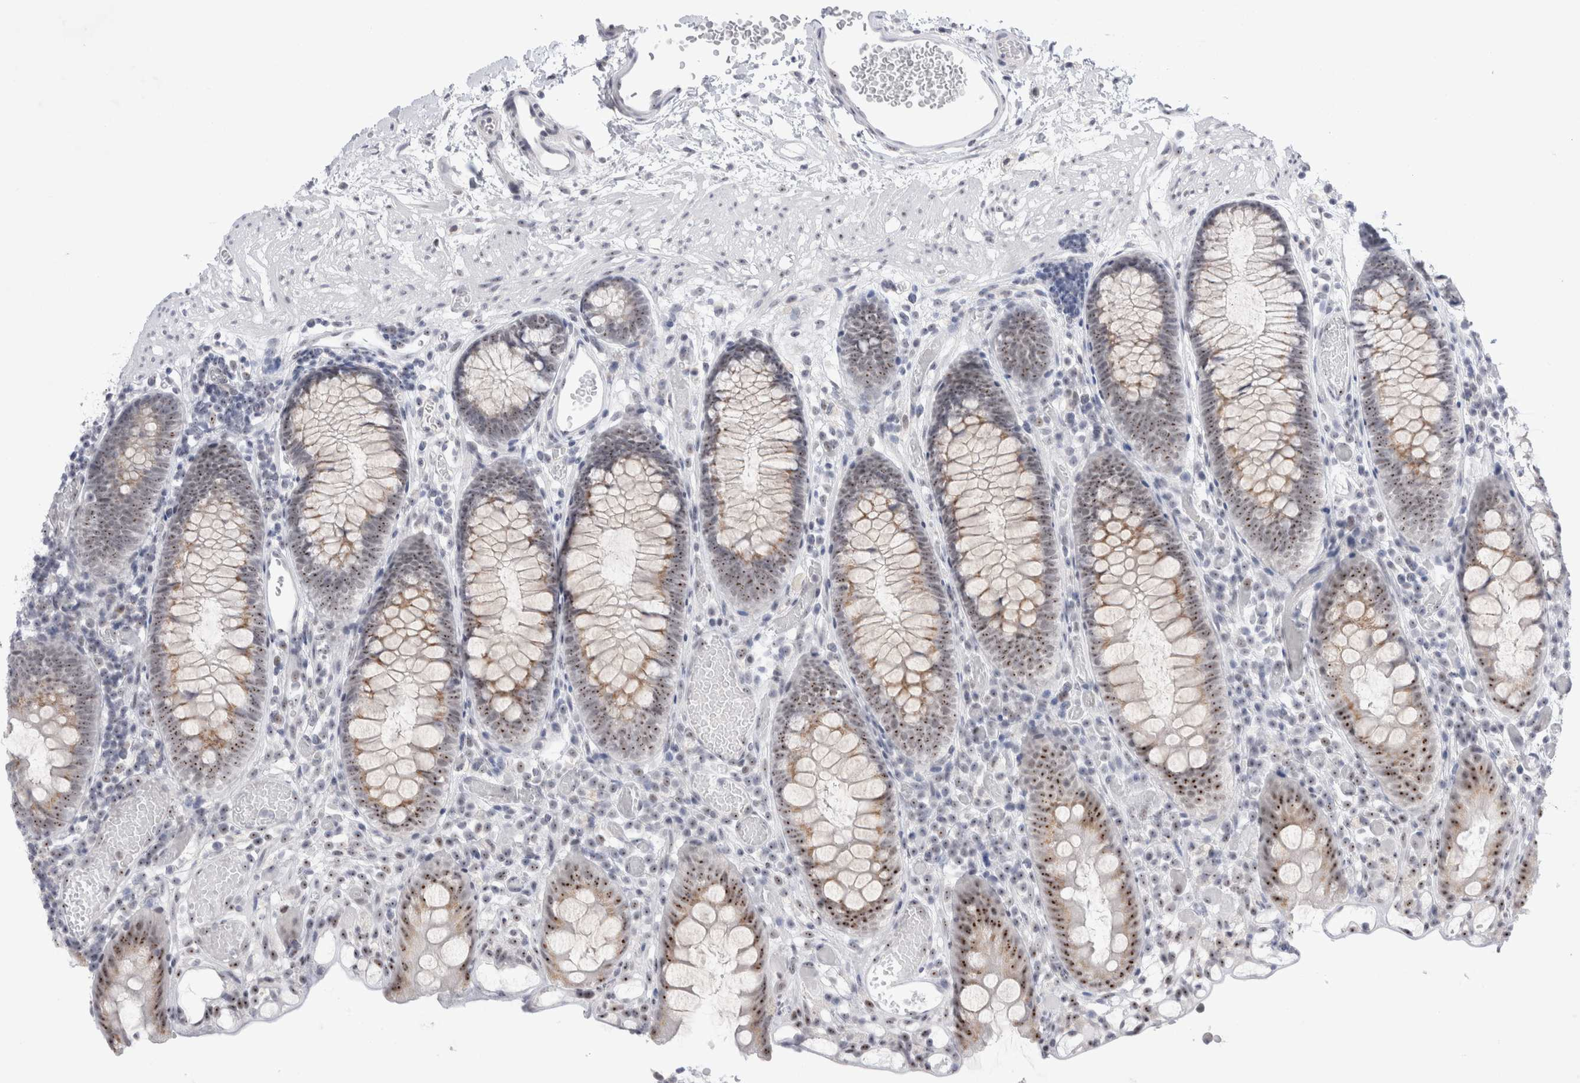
{"staining": {"intensity": "negative", "quantity": "none", "location": "none"}, "tissue": "colon", "cell_type": "Endothelial cells", "image_type": "normal", "snomed": [{"axis": "morphology", "description": "Normal tissue, NOS"}, {"axis": "topography", "description": "Colon"}], "caption": "The photomicrograph shows no significant expression in endothelial cells of colon. (DAB IHC with hematoxylin counter stain).", "gene": "CERS5", "patient": {"sex": "male", "age": 14}}